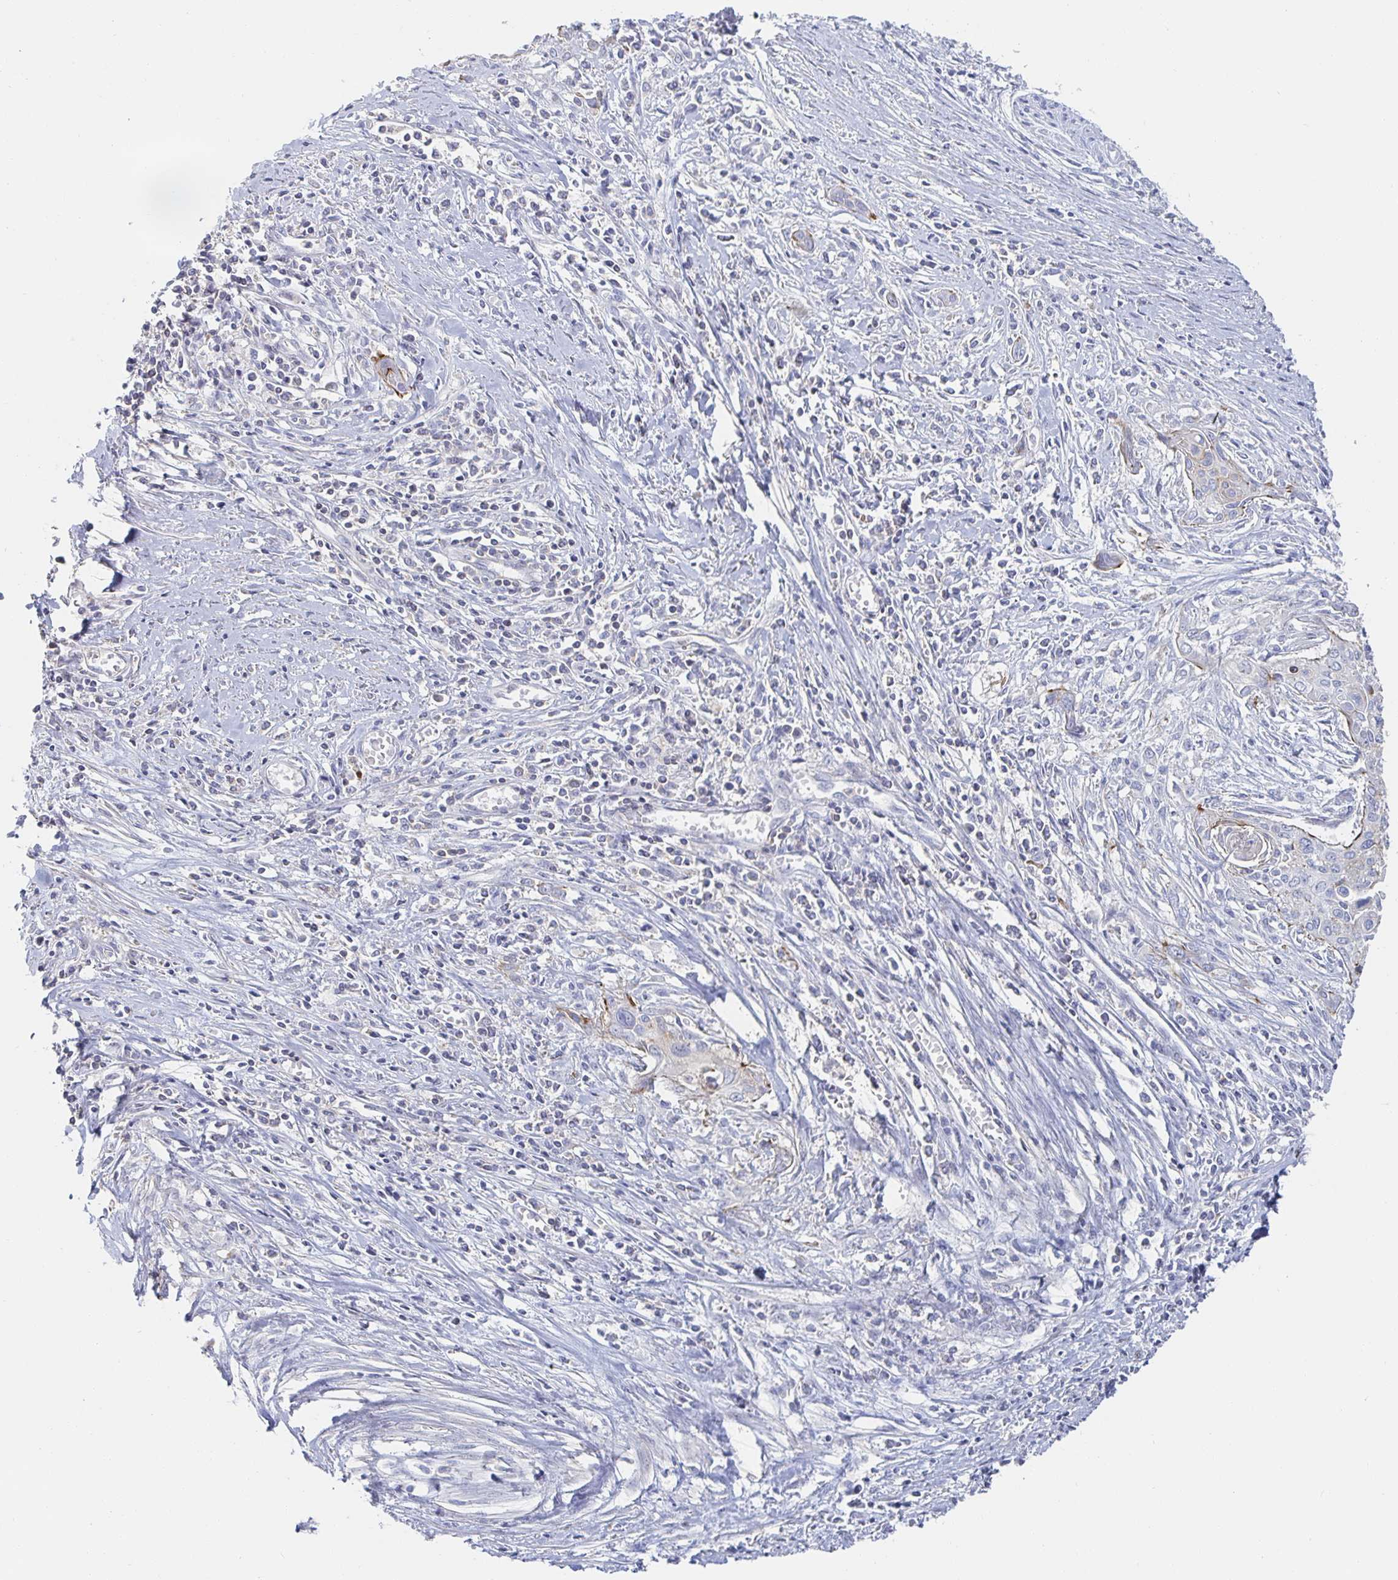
{"staining": {"intensity": "weak", "quantity": "<25%", "location": "cytoplasmic/membranous"}, "tissue": "cervical cancer", "cell_type": "Tumor cells", "image_type": "cancer", "snomed": [{"axis": "morphology", "description": "Squamous cell carcinoma, NOS"}, {"axis": "topography", "description": "Cervix"}], "caption": "Tumor cells show no significant protein staining in squamous cell carcinoma (cervical). Brightfield microscopy of IHC stained with DAB (brown) and hematoxylin (blue), captured at high magnification.", "gene": "PIK3CD", "patient": {"sex": "female", "age": 55}}